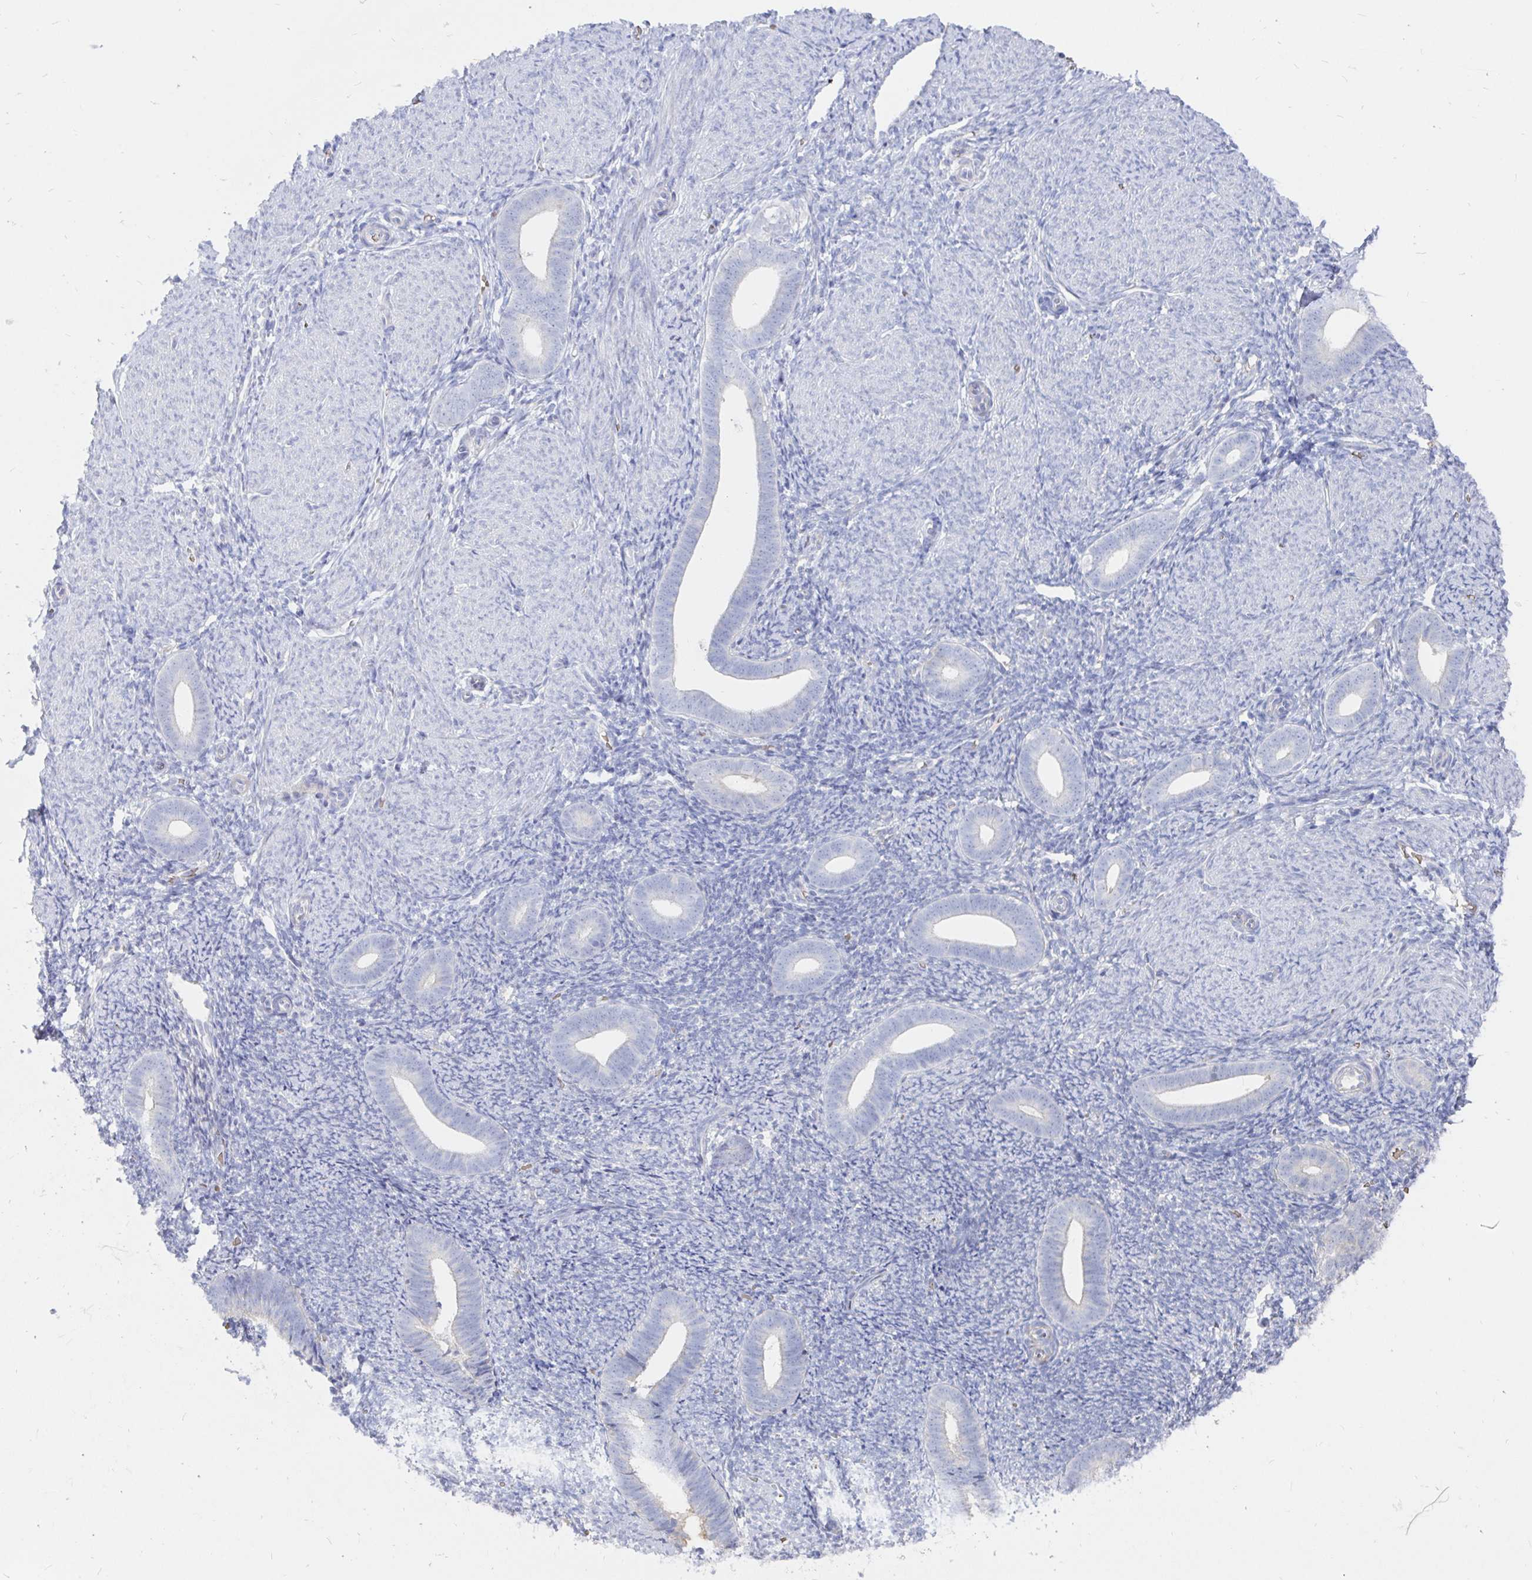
{"staining": {"intensity": "negative", "quantity": "none", "location": "none"}, "tissue": "endometrium", "cell_type": "Cells in endometrial stroma", "image_type": "normal", "snomed": [{"axis": "morphology", "description": "Normal tissue, NOS"}, {"axis": "topography", "description": "Endometrium"}], "caption": "This is a histopathology image of immunohistochemistry staining of unremarkable endometrium, which shows no staining in cells in endometrial stroma.", "gene": "KCTD19", "patient": {"sex": "female", "age": 39}}